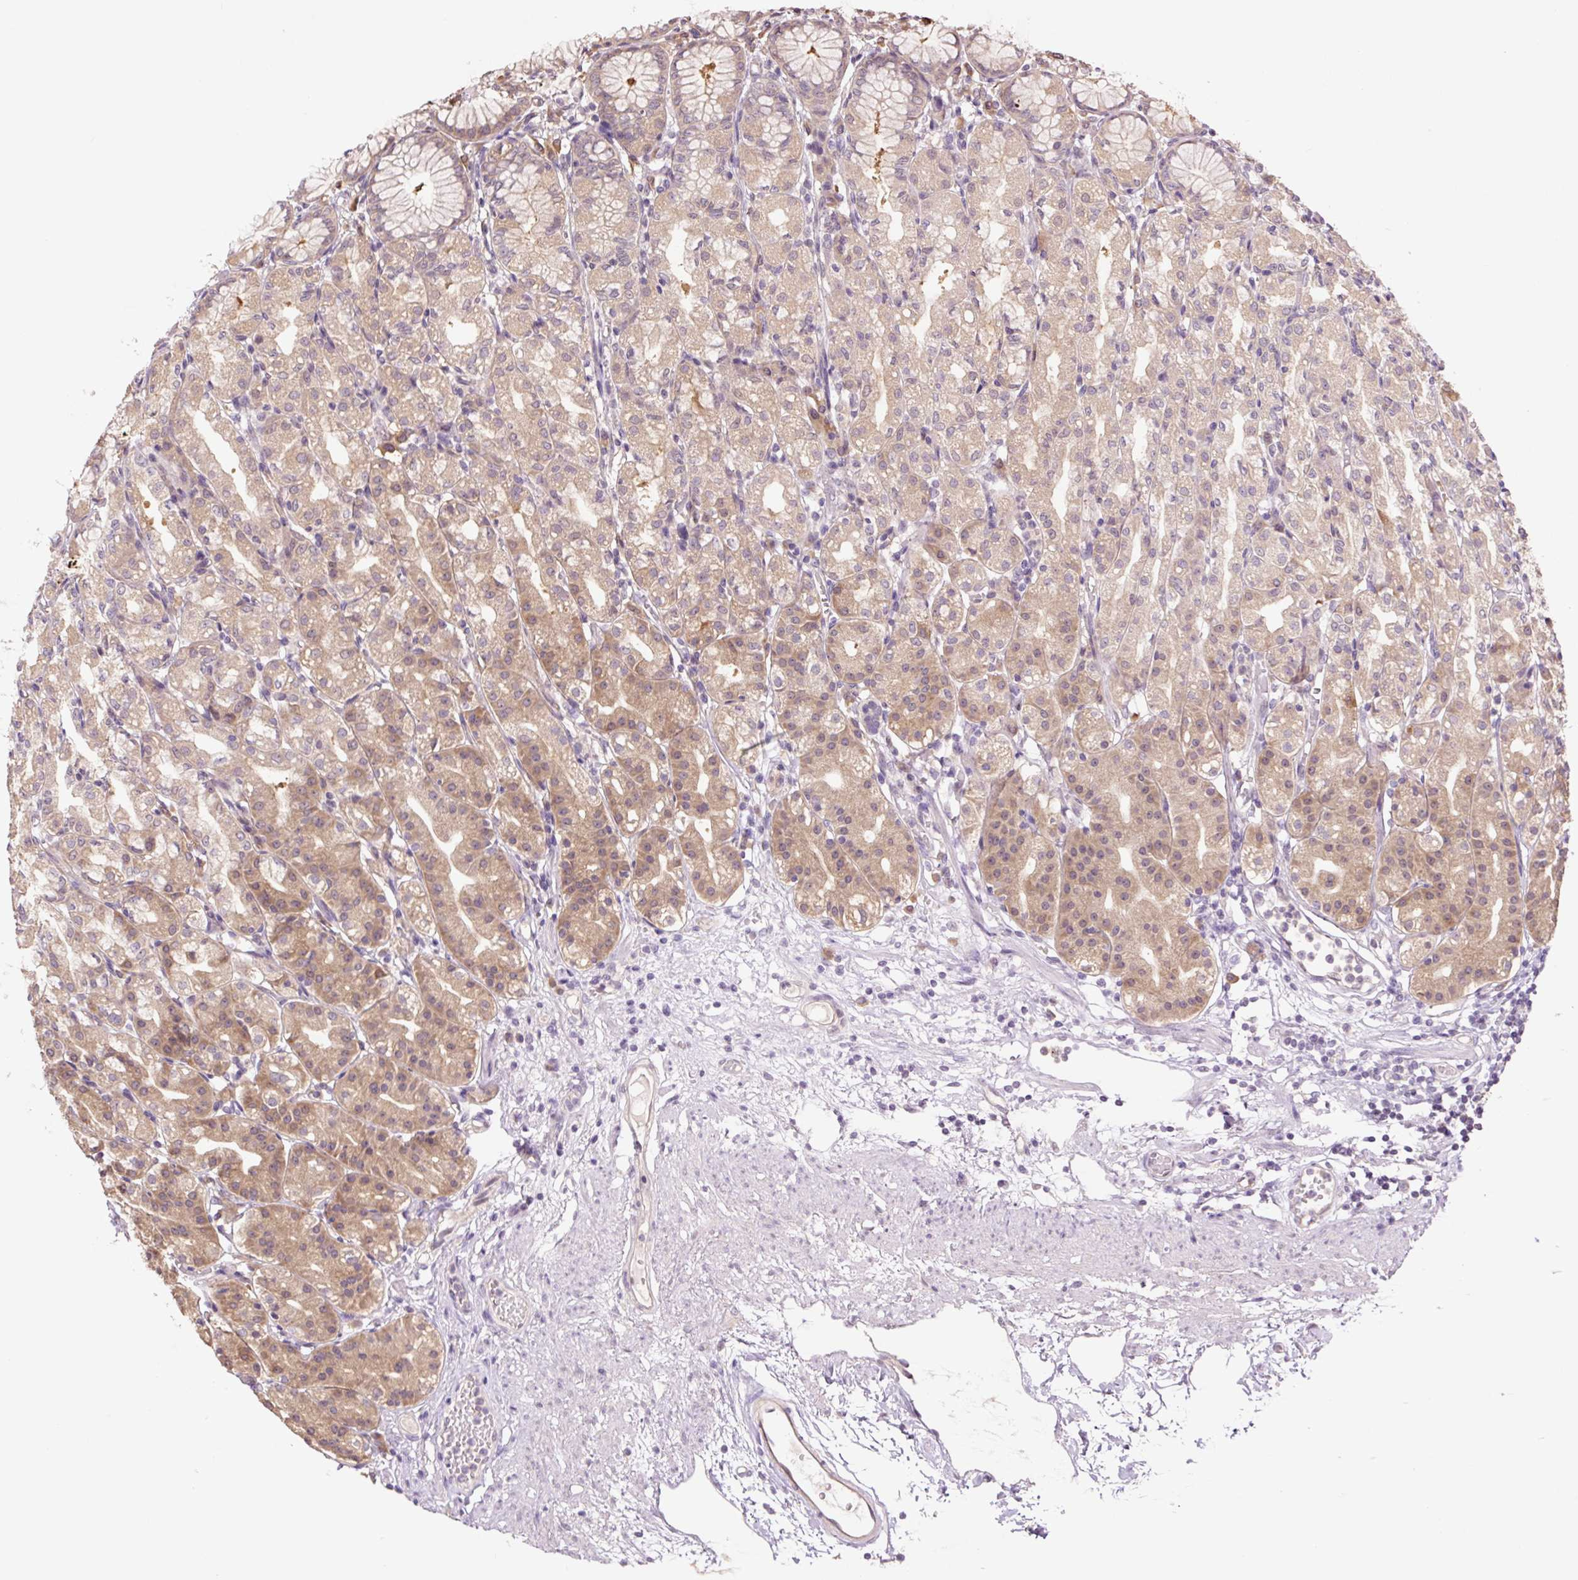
{"staining": {"intensity": "moderate", "quantity": "25%-75%", "location": "cytoplasmic/membranous"}, "tissue": "stomach", "cell_type": "Glandular cells", "image_type": "normal", "snomed": [{"axis": "morphology", "description": "Normal tissue, NOS"}, {"axis": "topography", "description": "Stomach"}], "caption": "A high-resolution image shows immunohistochemistry (IHC) staining of benign stomach, which displays moderate cytoplasmic/membranous expression in approximately 25%-75% of glandular cells.", "gene": "TPT1", "patient": {"sex": "female", "age": 57}}